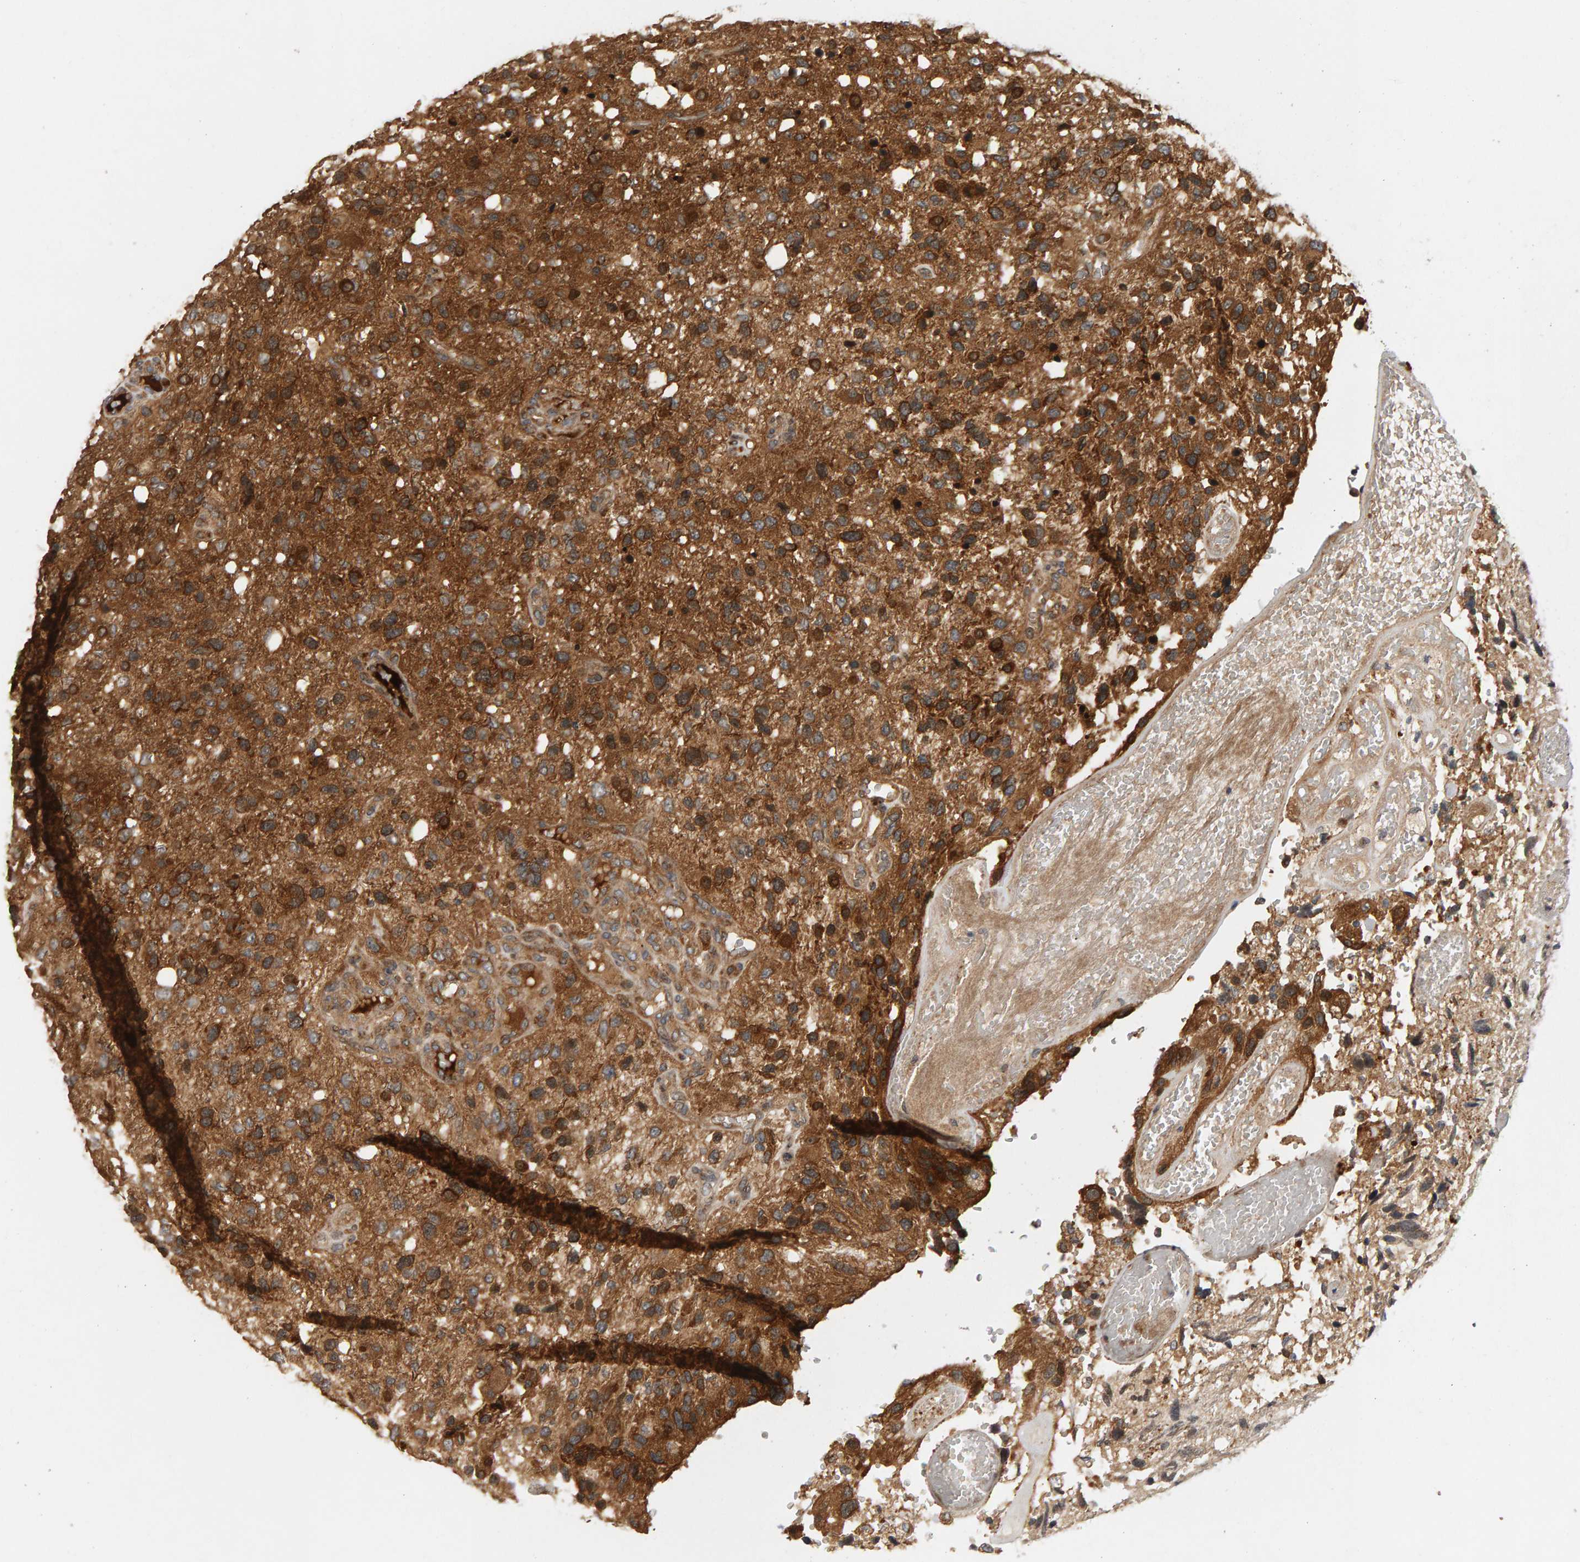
{"staining": {"intensity": "strong", "quantity": ">75%", "location": "cytoplasmic/membranous"}, "tissue": "glioma", "cell_type": "Tumor cells", "image_type": "cancer", "snomed": [{"axis": "morphology", "description": "Glioma, malignant, High grade"}, {"axis": "topography", "description": "Brain"}], "caption": "Glioma stained with IHC exhibits strong cytoplasmic/membranous positivity in about >75% of tumor cells.", "gene": "BAHCC1", "patient": {"sex": "female", "age": 58}}